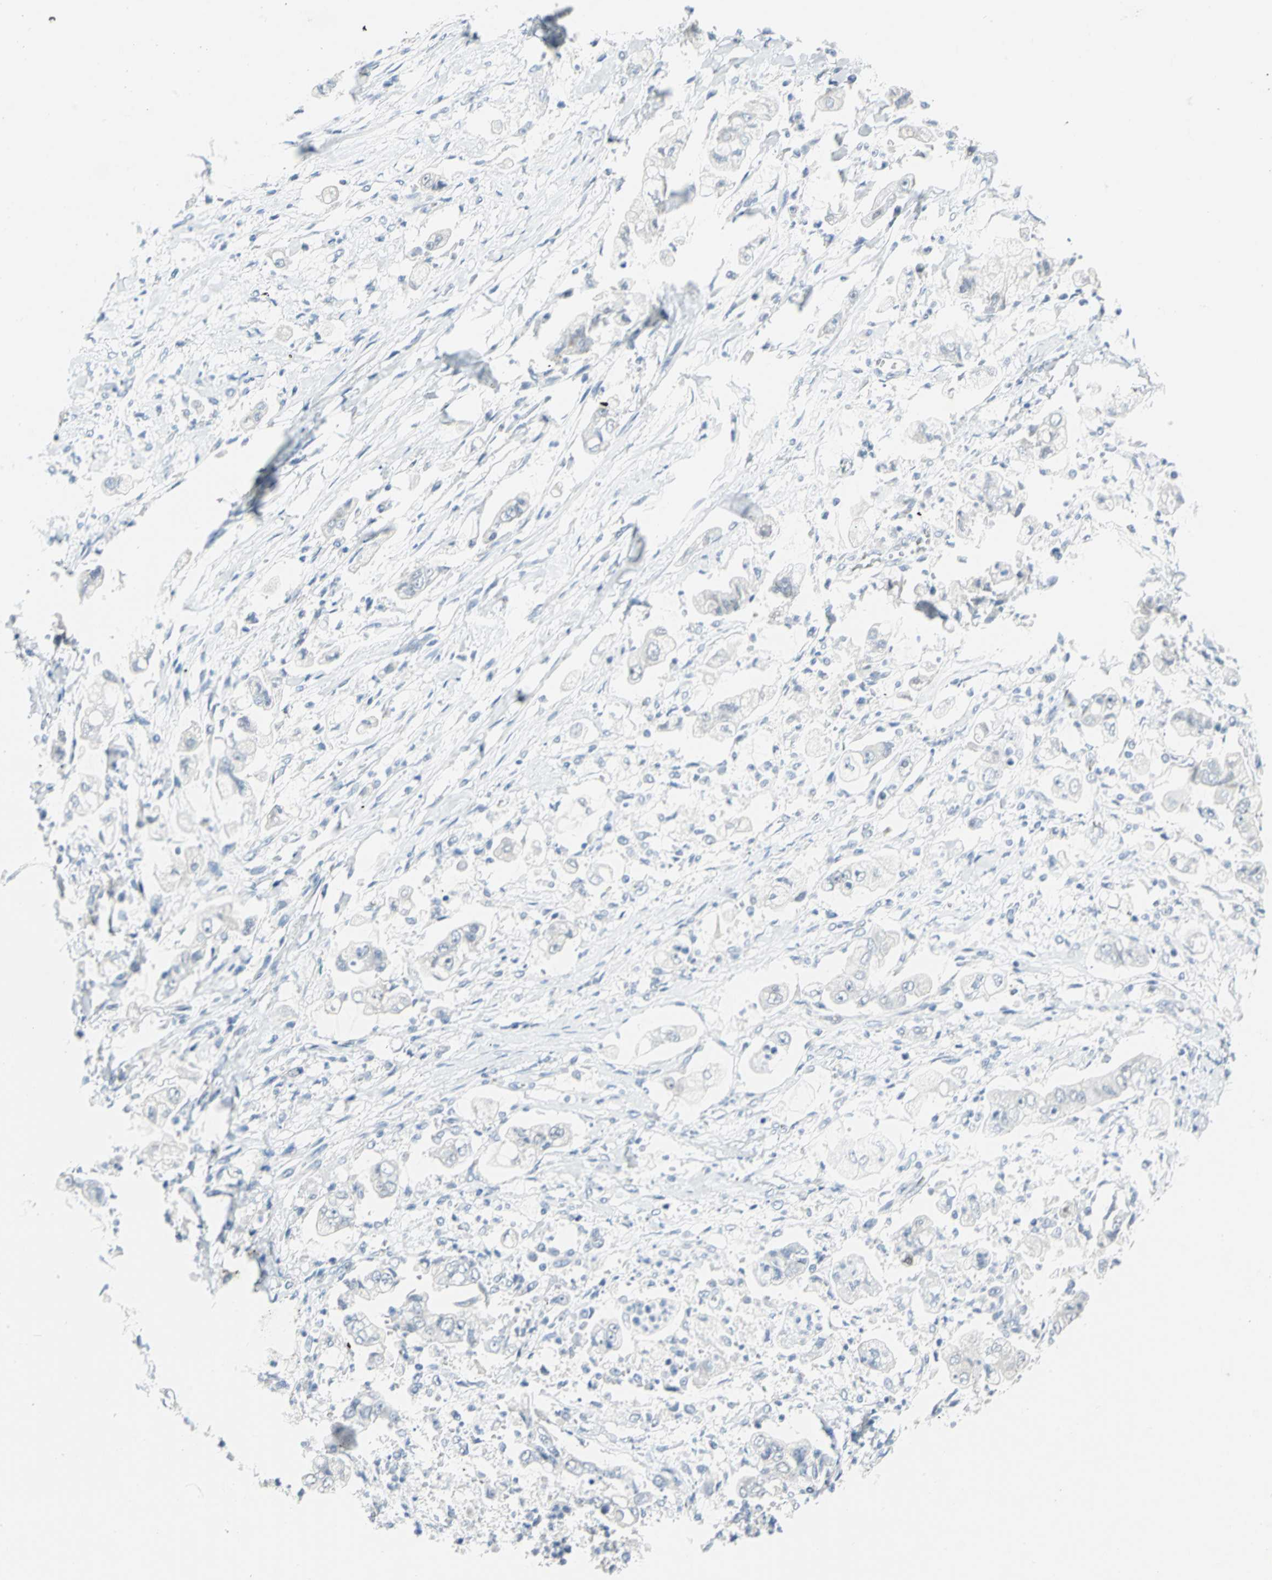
{"staining": {"intensity": "negative", "quantity": "none", "location": "none"}, "tissue": "stomach cancer", "cell_type": "Tumor cells", "image_type": "cancer", "snomed": [{"axis": "morphology", "description": "Adenocarcinoma, NOS"}, {"axis": "topography", "description": "Stomach"}], "caption": "The photomicrograph displays no significant positivity in tumor cells of stomach cancer.", "gene": "PIN1", "patient": {"sex": "male", "age": 62}}